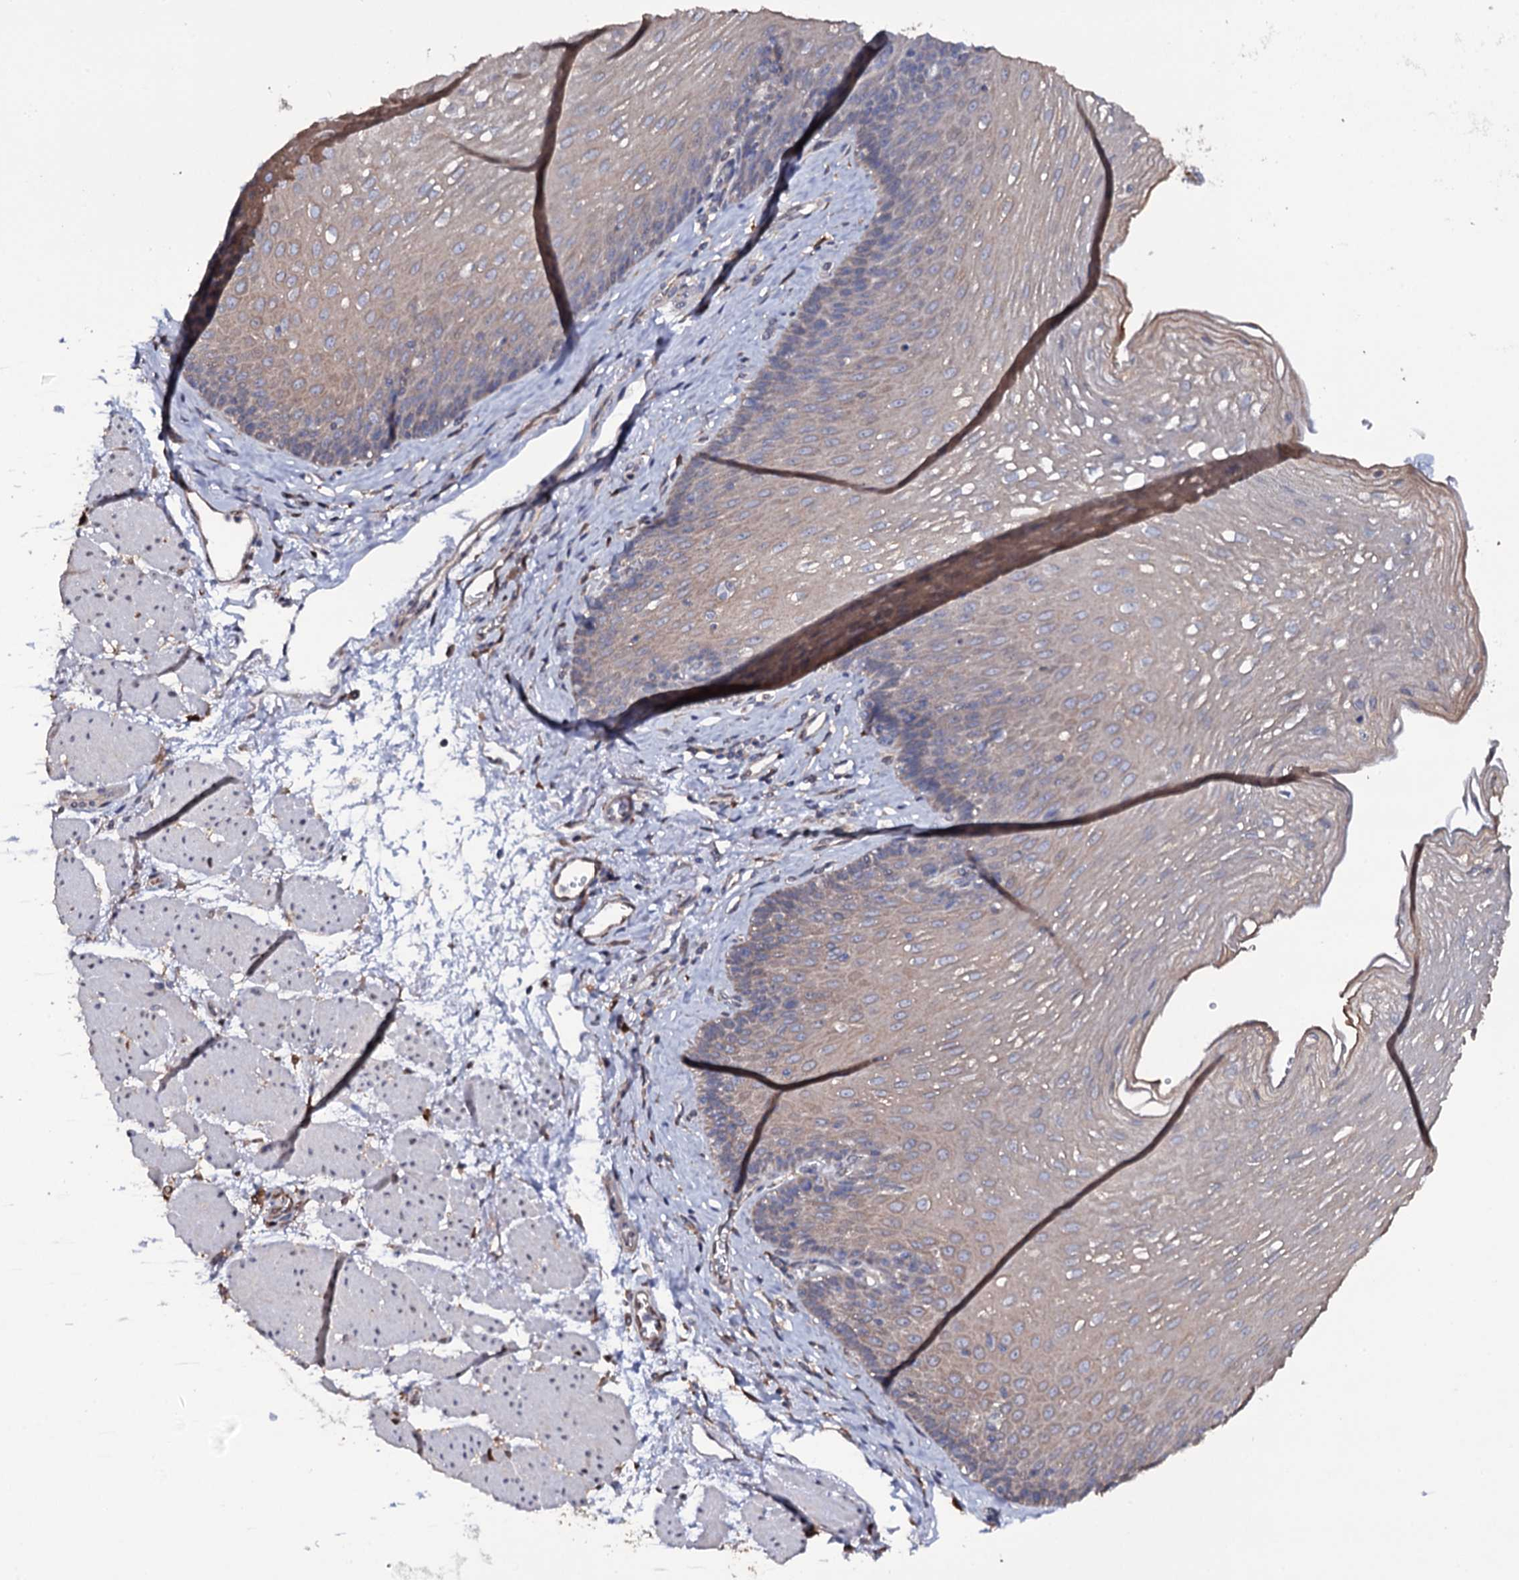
{"staining": {"intensity": "moderate", "quantity": "25%-75%", "location": "cytoplasmic/membranous"}, "tissue": "esophagus", "cell_type": "Squamous epithelial cells", "image_type": "normal", "snomed": [{"axis": "morphology", "description": "Normal tissue, NOS"}, {"axis": "topography", "description": "Esophagus"}], "caption": "This histopathology image reveals immunohistochemistry (IHC) staining of normal human esophagus, with medium moderate cytoplasmic/membranous expression in about 25%-75% of squamous epithelial cells.", "gene": "CRYL1", "patient": {"sex": "female", "age": 66}}